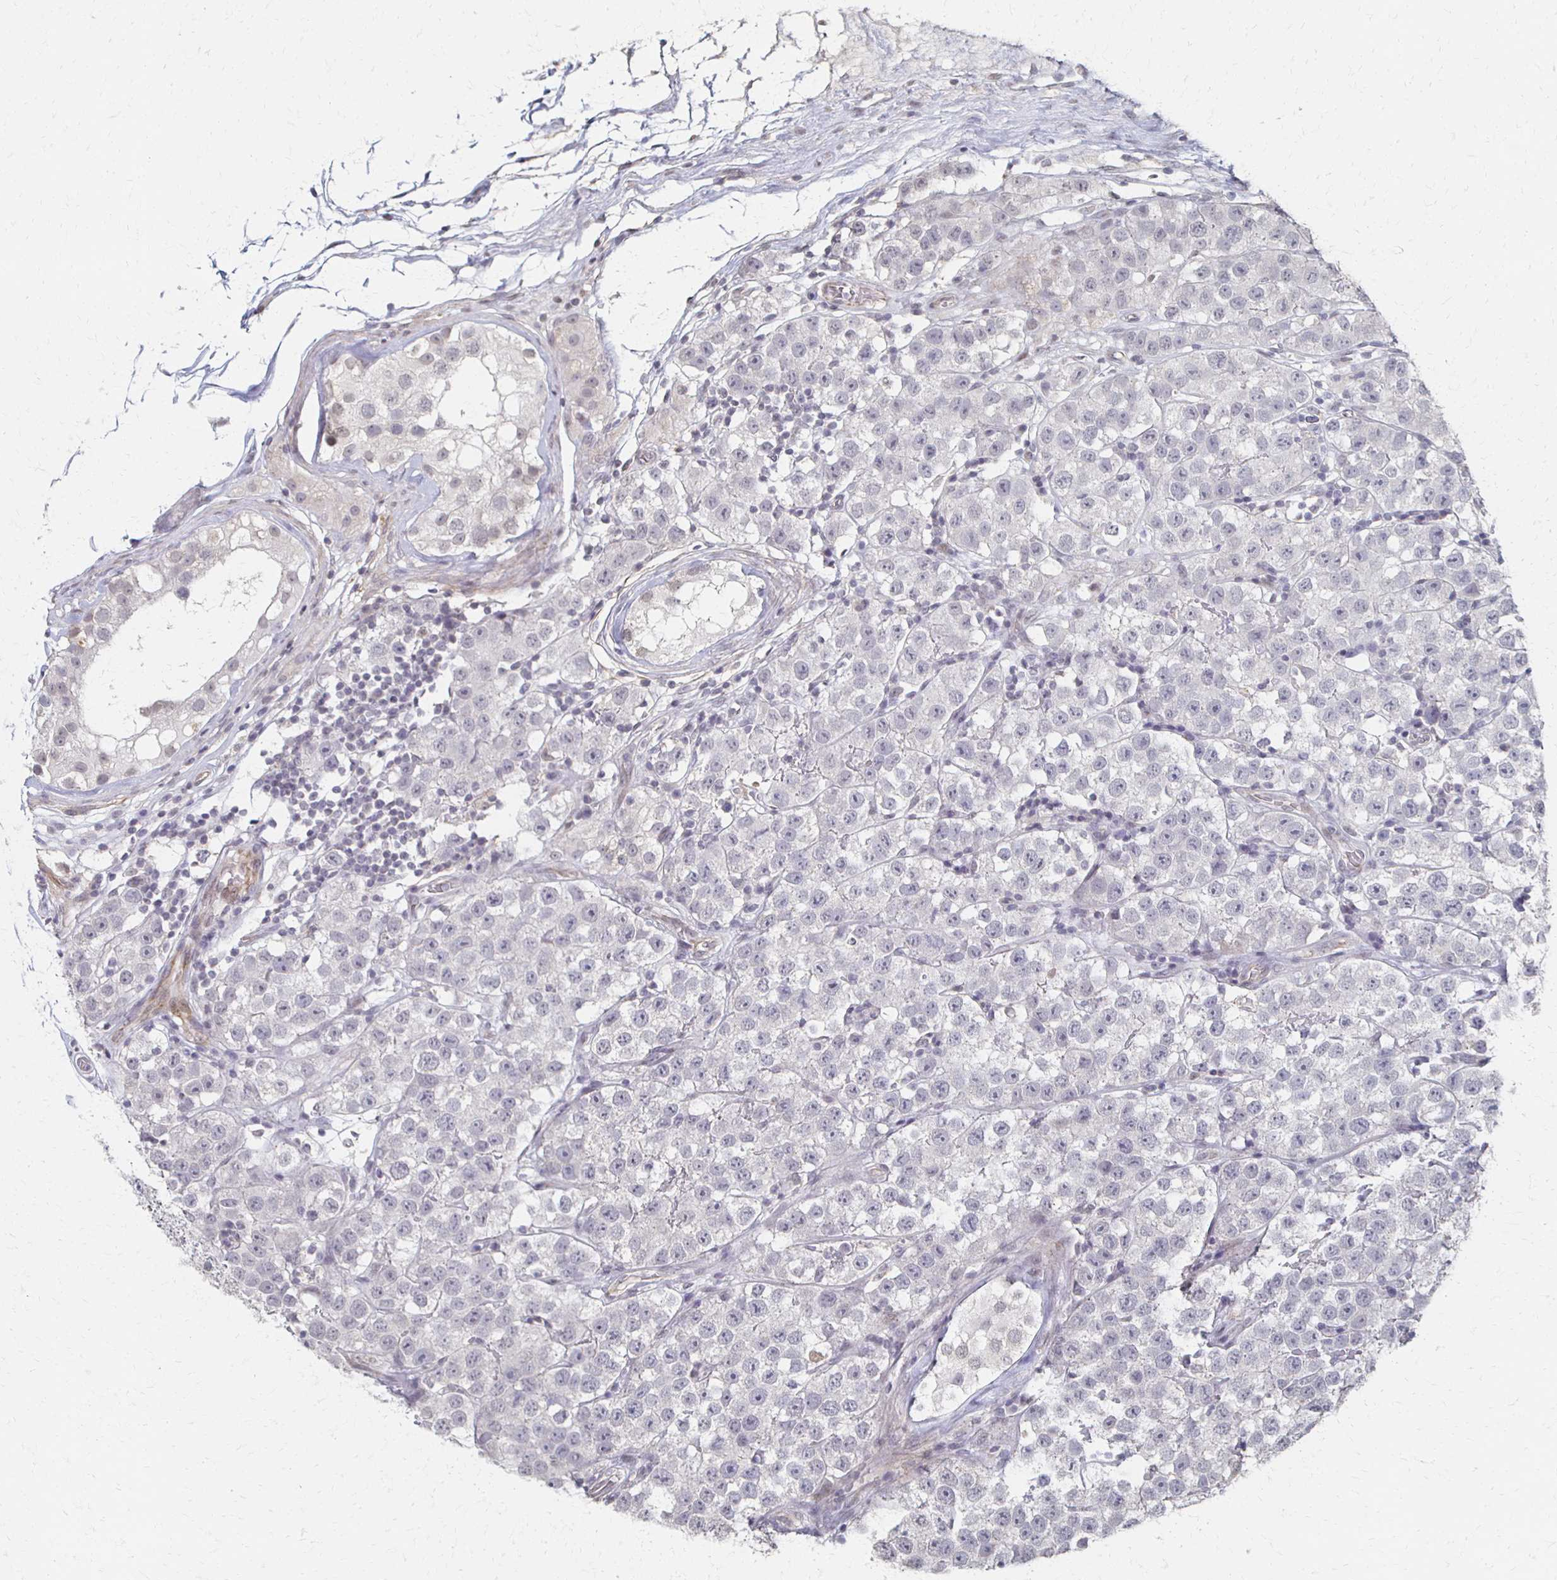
{"staining": {"intensity": "negative", "quantity": "none", "location": "none"}, "tissue": "testis cancer", "cell_type": "Tumor cells", "image_type": "cancer", "snomed": [{"axis": "morphology", "description": "Seminoma, NOS"}, {"axis": "topography", "description": "Testis"}], "caption": "This histopathology image is of testis seminoma stained with immunohistochemistry to label a protein in brown with the nuclei are counter-stained blue. There is no expression in tumor cells.", "gene": "DAB1", "patient": {"sex": "male", "age": 34}}